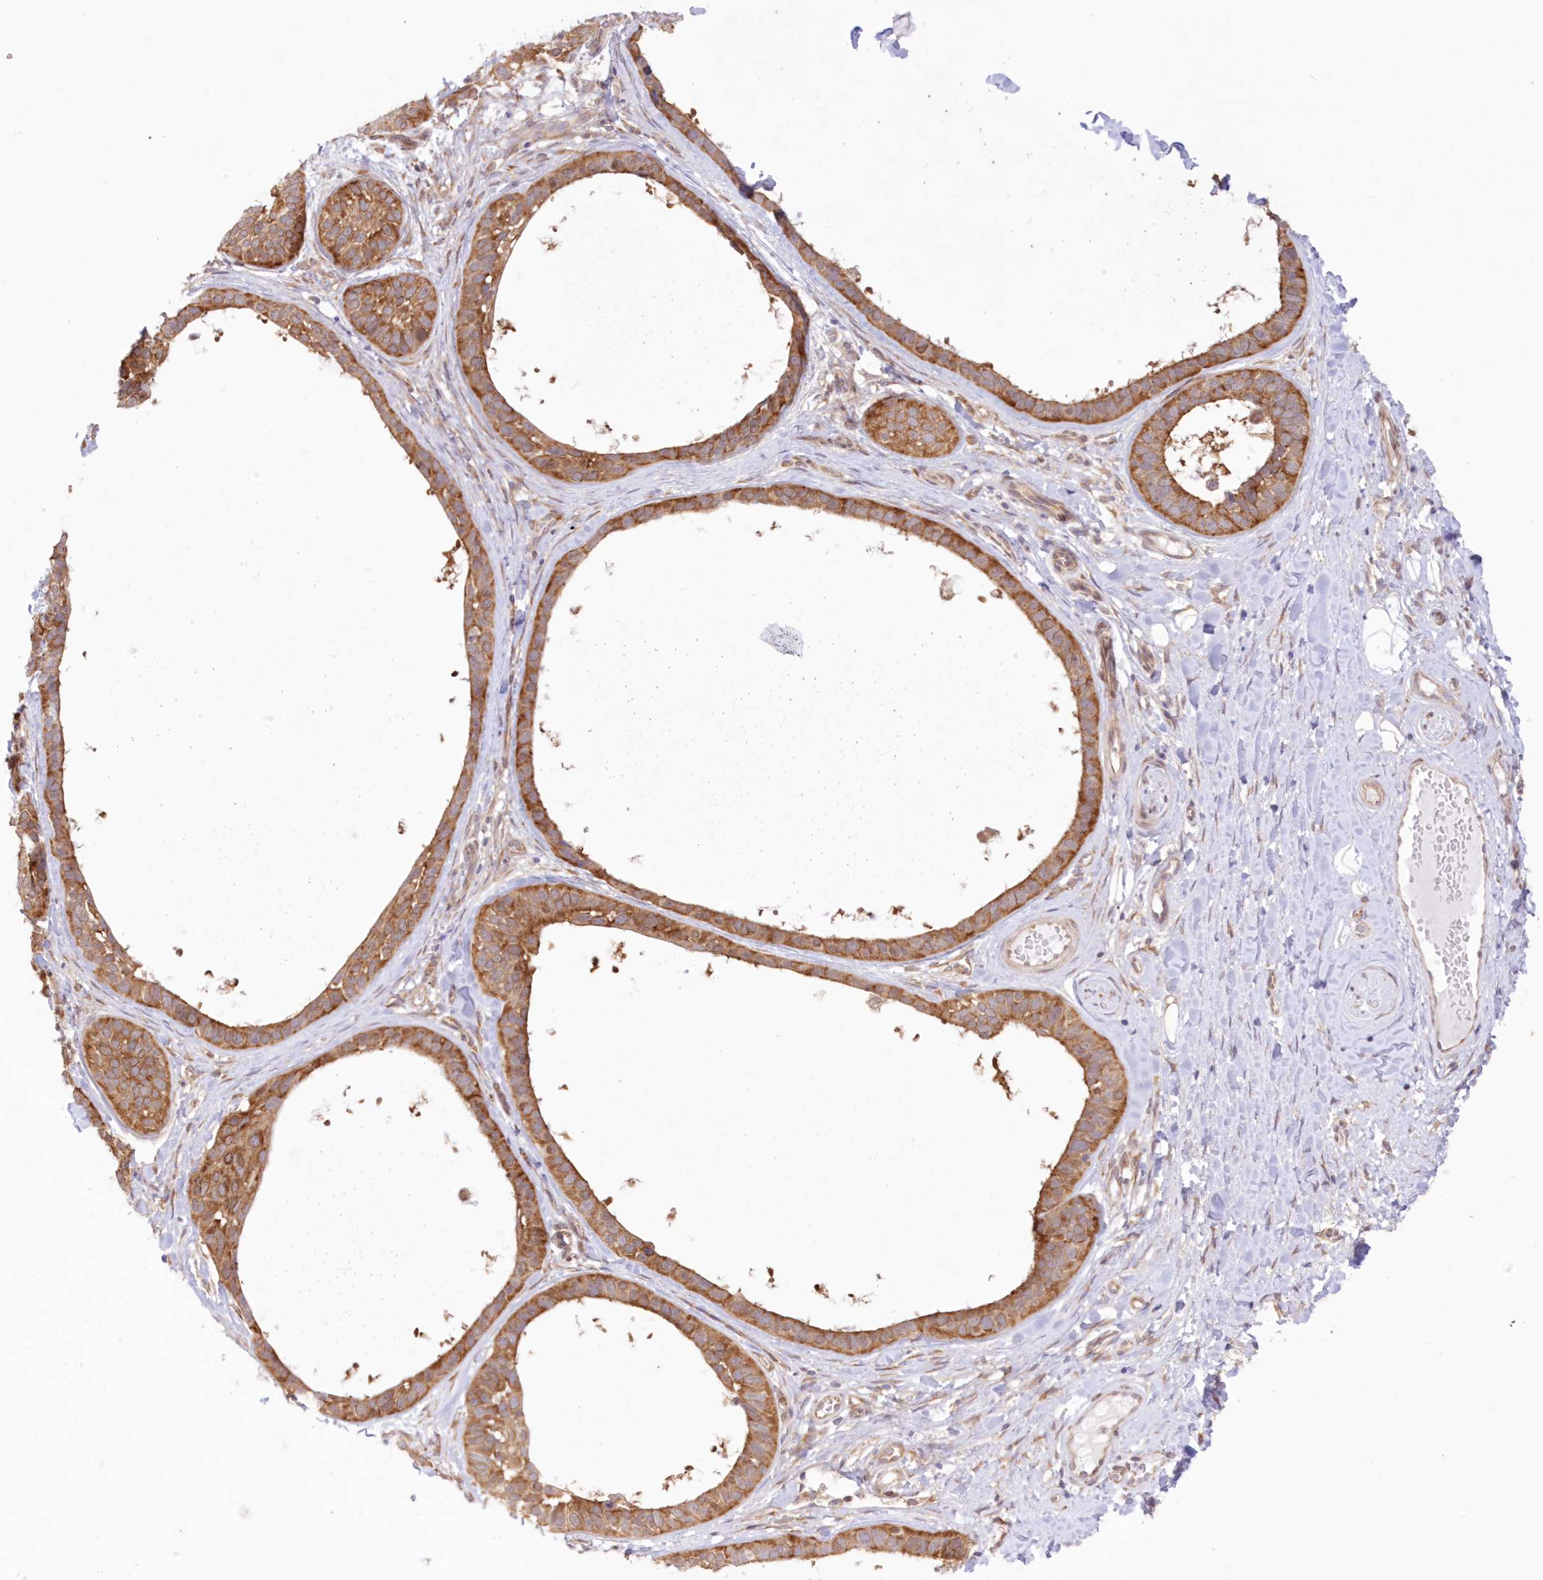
{"staining": {"intensity": "strong", "quantity": ">75%", "location": "cytoplasmic/membranous"}, "tissue": "skin cancer", "cell_type": "Tumor cells", "image_type": "cancer", "snomed": [{"axis": "morphology", "description": "Basal cell carcinoma"}, {"axis": "topography", "description": "Skin"}], "caption": "Protein staining demonstrates strong cytoplasmic/membranous staining in approximately >75% of tumor cells in basal cell carcinoma (skin).", "gene": "RNPEP", "patient": {"sex": "male", "age": 62}}